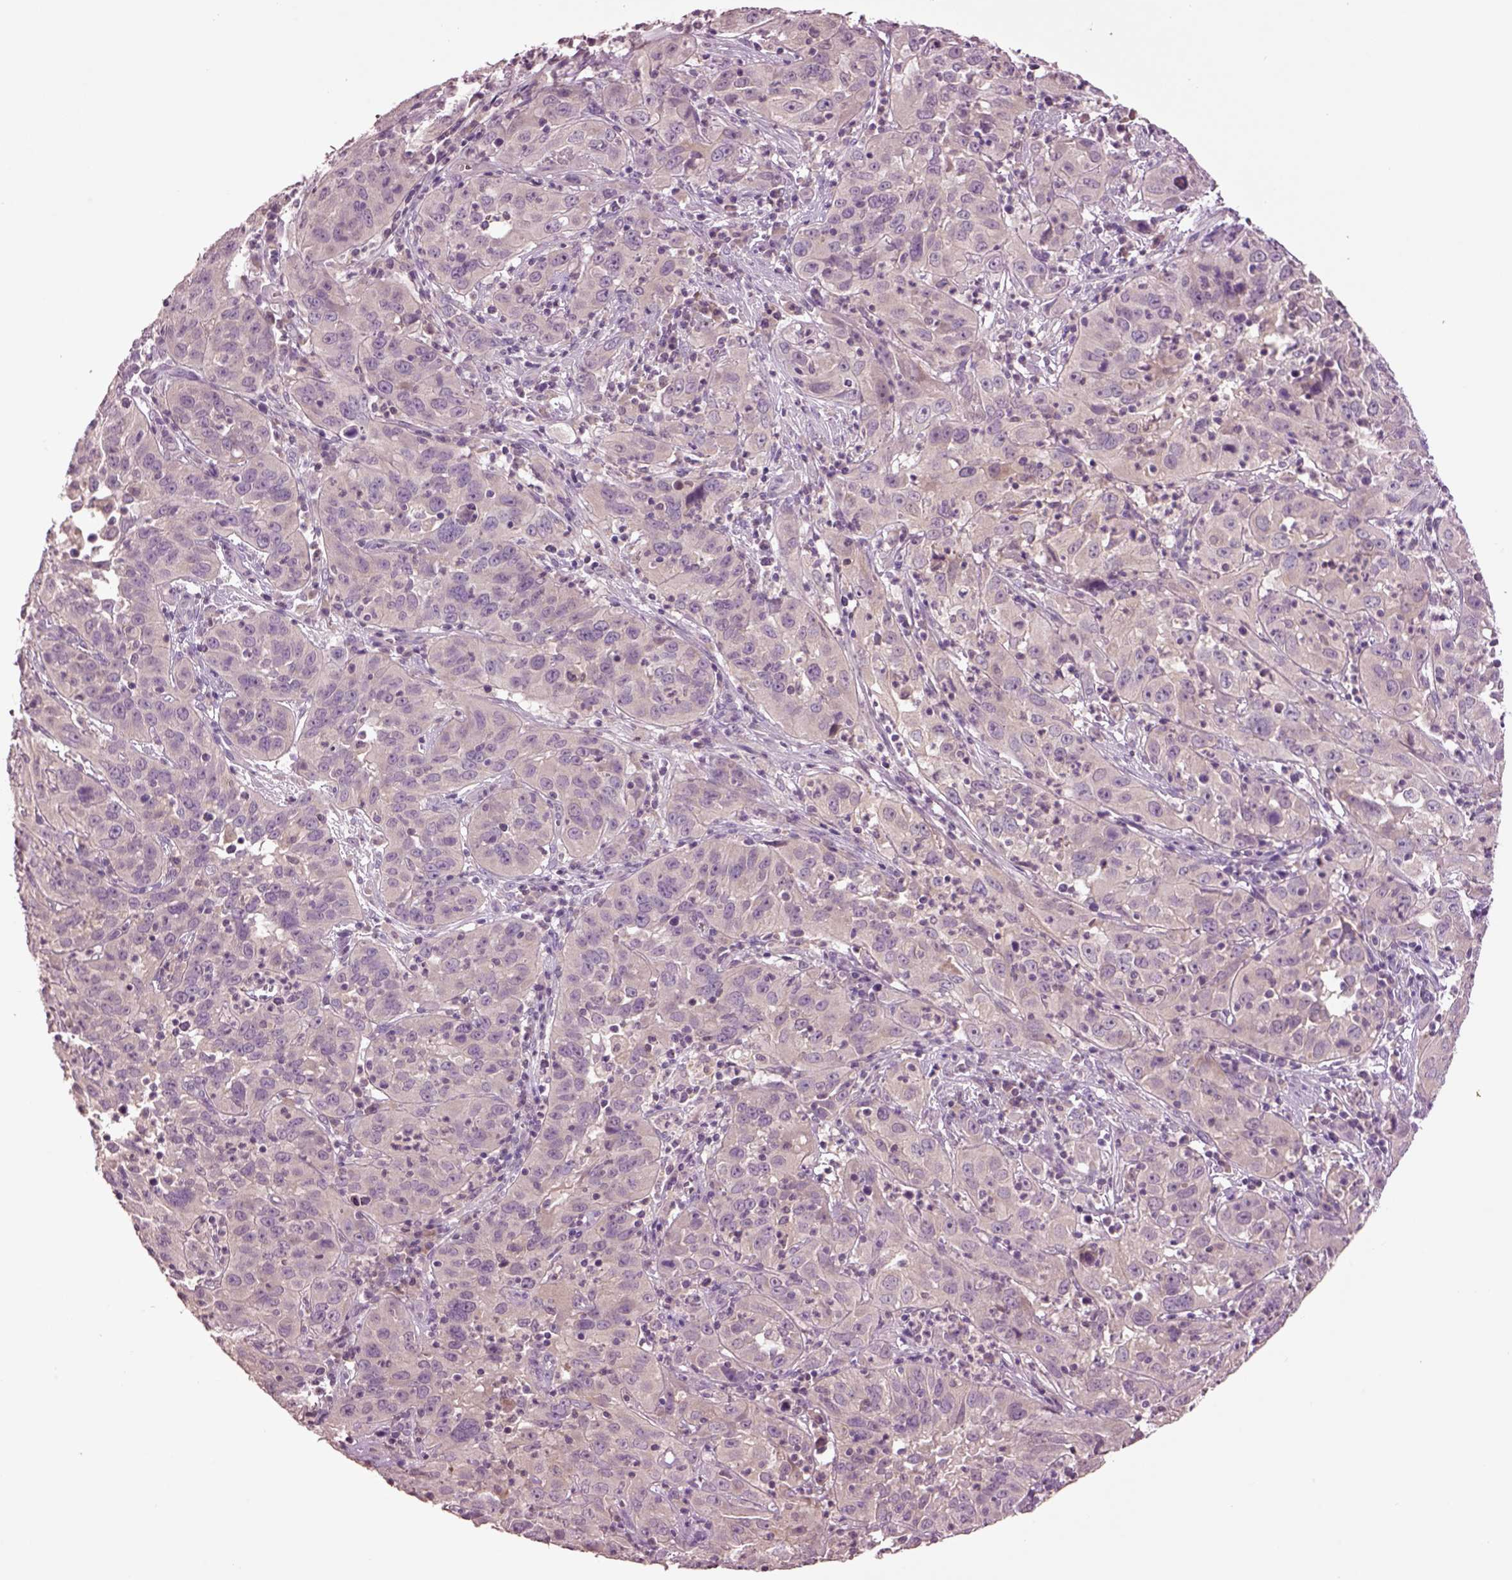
{"staining": {"intensity": "negative", "quantity": "none", "location": "none"}, "tissue": "cervical cancer", "cell_type": "Tumor cells", "image_type": "cancer", "snomed": [{"axis": "morphology", "description": "Squamous cell carcinoma, NOS"}, {"axis": "topography", "description": "Cervix"}], "caption": "A micrograph of human cervical cancer is negative for staining in tumor cells.", "gene": "CLPSL1", "patient": {"sex": "female", "age": 32}}